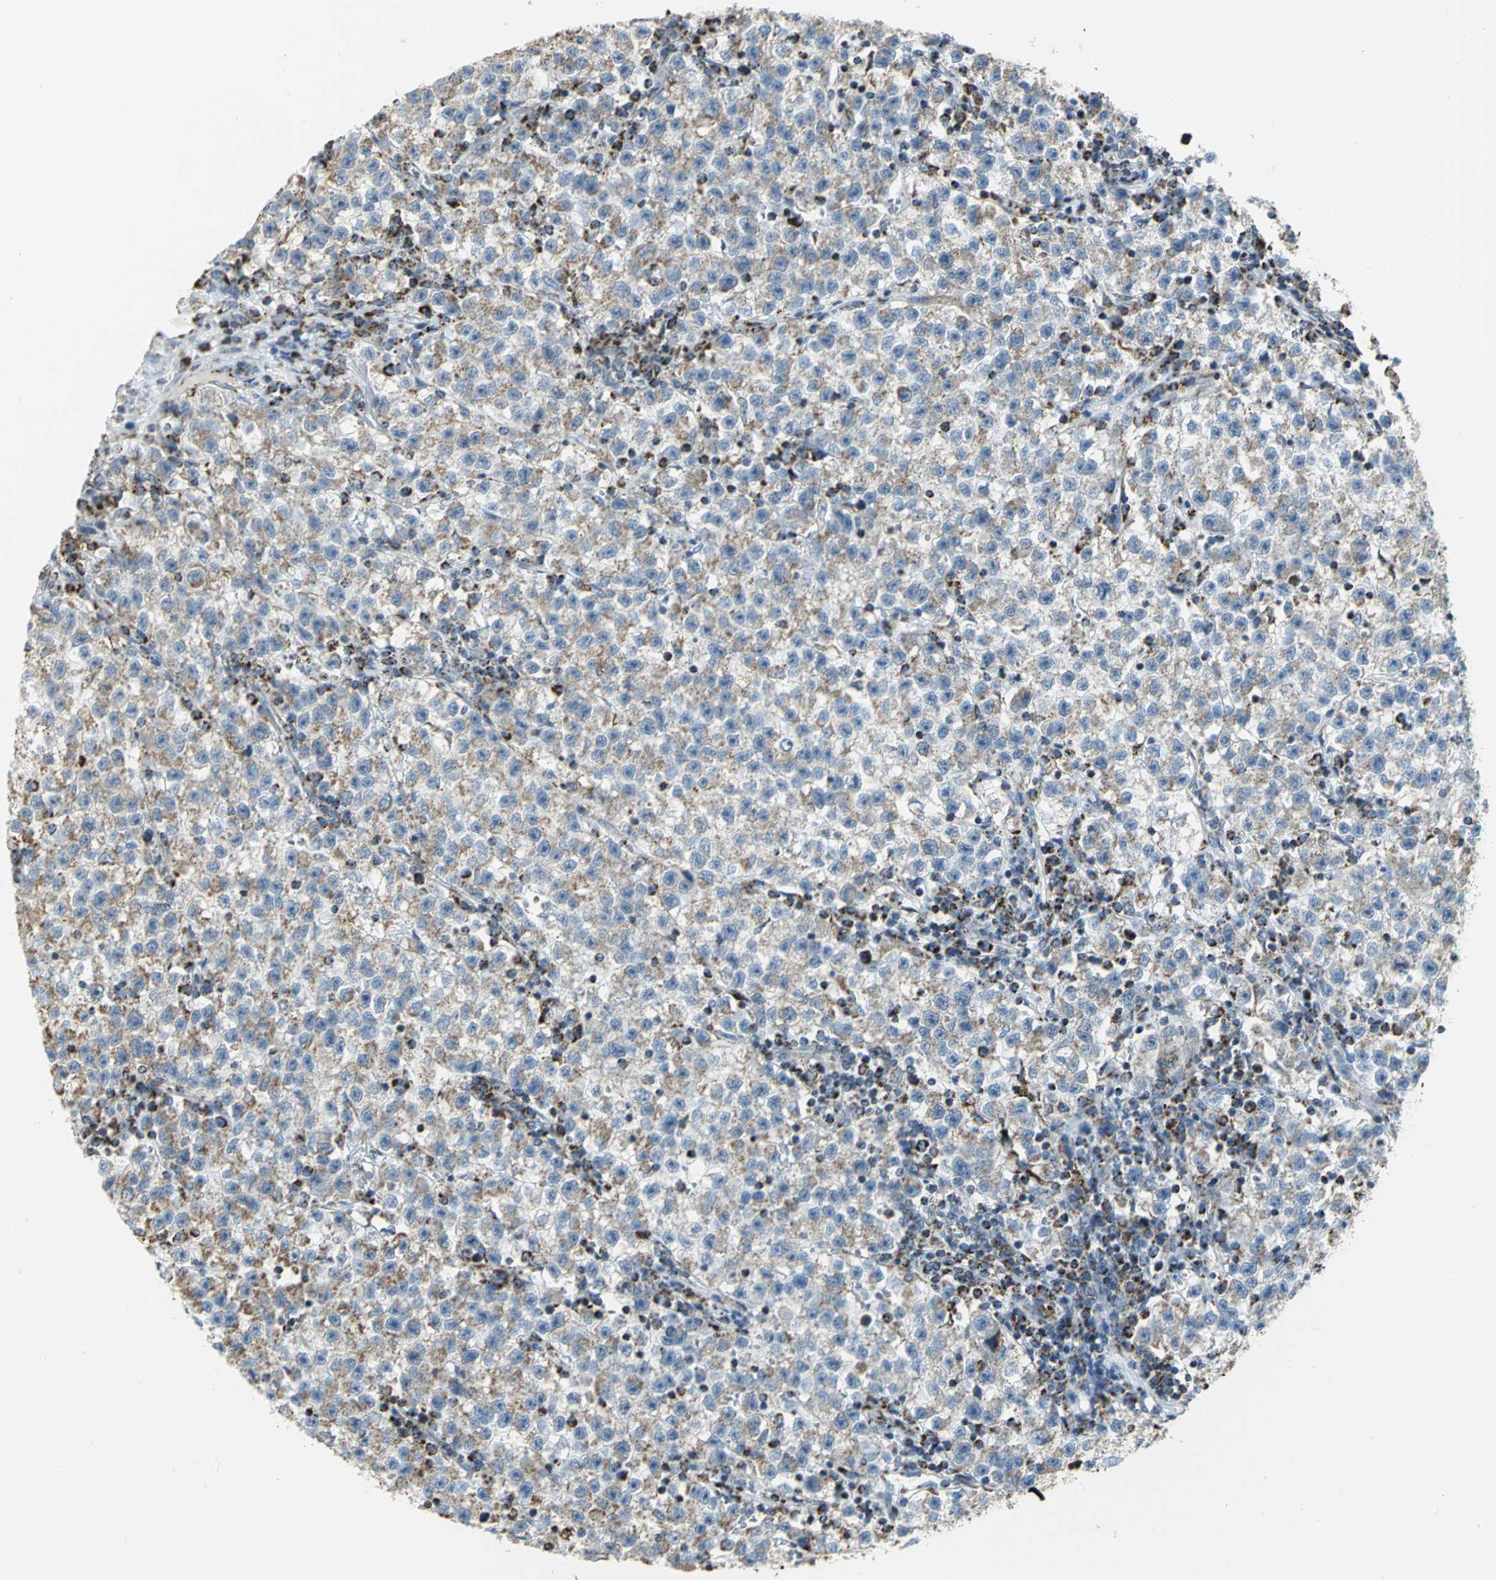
{"staining": {"intensity": "weak", "quantity": "25%-75%", "location": "cytoplasmic/membranous"}, "tissue": "testis cancer", "cell_type": "Tumor cells", "image_type": "cancer", "snomed": [{"axis": "morphology", "description": "Seminoma, NOS"}, {"axis": "topography", "description": "Testis"}], "caption": "High-power microscopy captured an IHC micrograph of seminoma (testis), revealing weak cytoplasmic/membranous expression in about 25%-75% of tumor cells.", "gene": "NTRK1", "patient": {"sex": "male", "age": 22}}